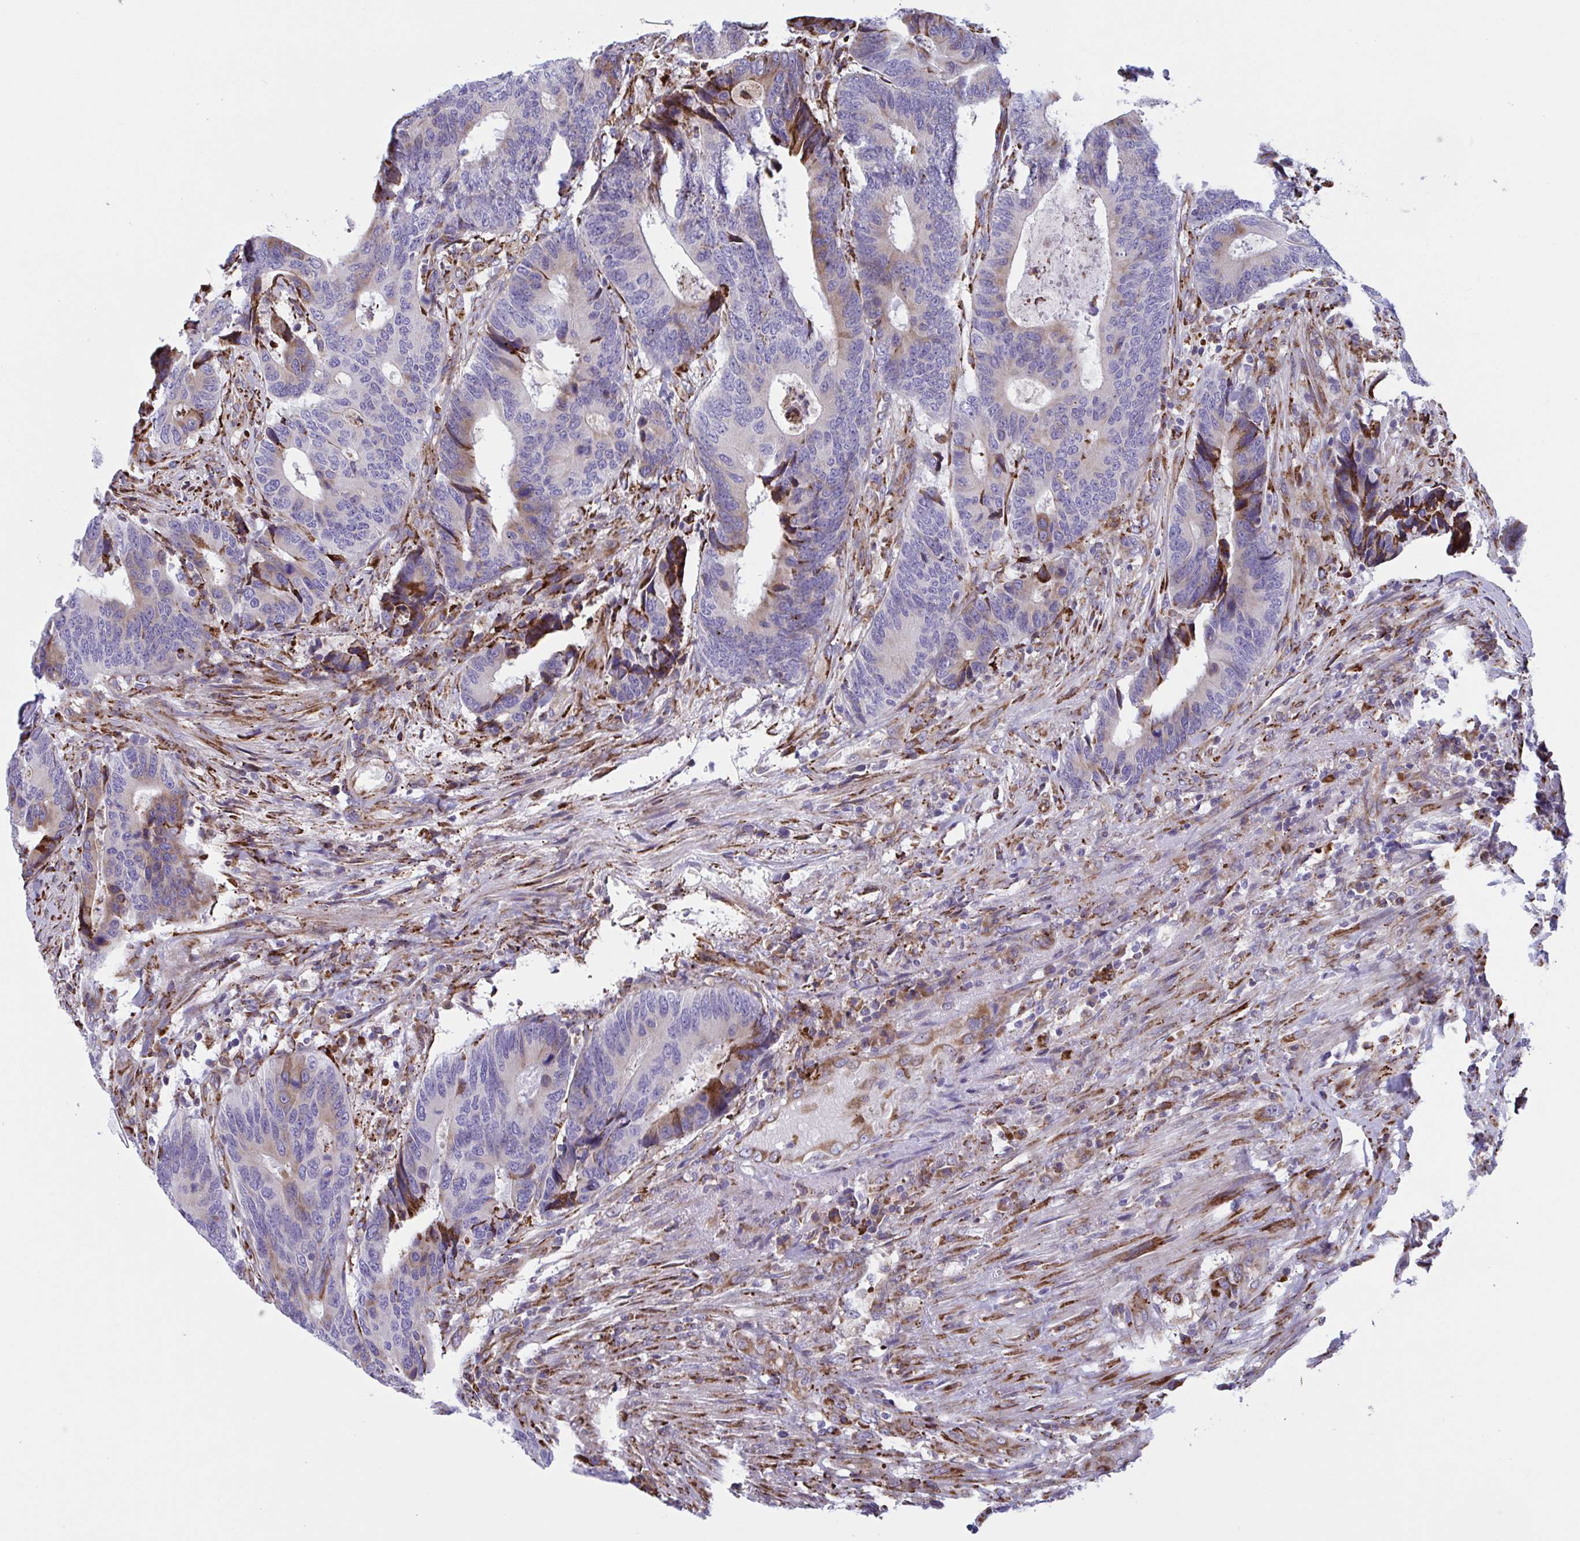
{"staining": {"intensity": "moderate", "quantity": "<25%", "location": "cytoplasmic/membranous"}, "tissue": "colorectal cancer", "cell_type": "Tumor cells", "image_type": "cancer", "snomed": [{"axis": "morphology", "description": "Adenocarcinoma, NOS"}, {"axis": "topography", "description": "Colon"}], "caption": "An immunohistochemistry image of tumor tissue is shown. Protein staining in brown highlights moderate cytoplasmic/membranous positivity in adenocarcinoma (colorectal) within tumor cells. Nuclei are stained in blue.", "gene": "PEAK3", "patient": {"sex": "male", "age": 87}}